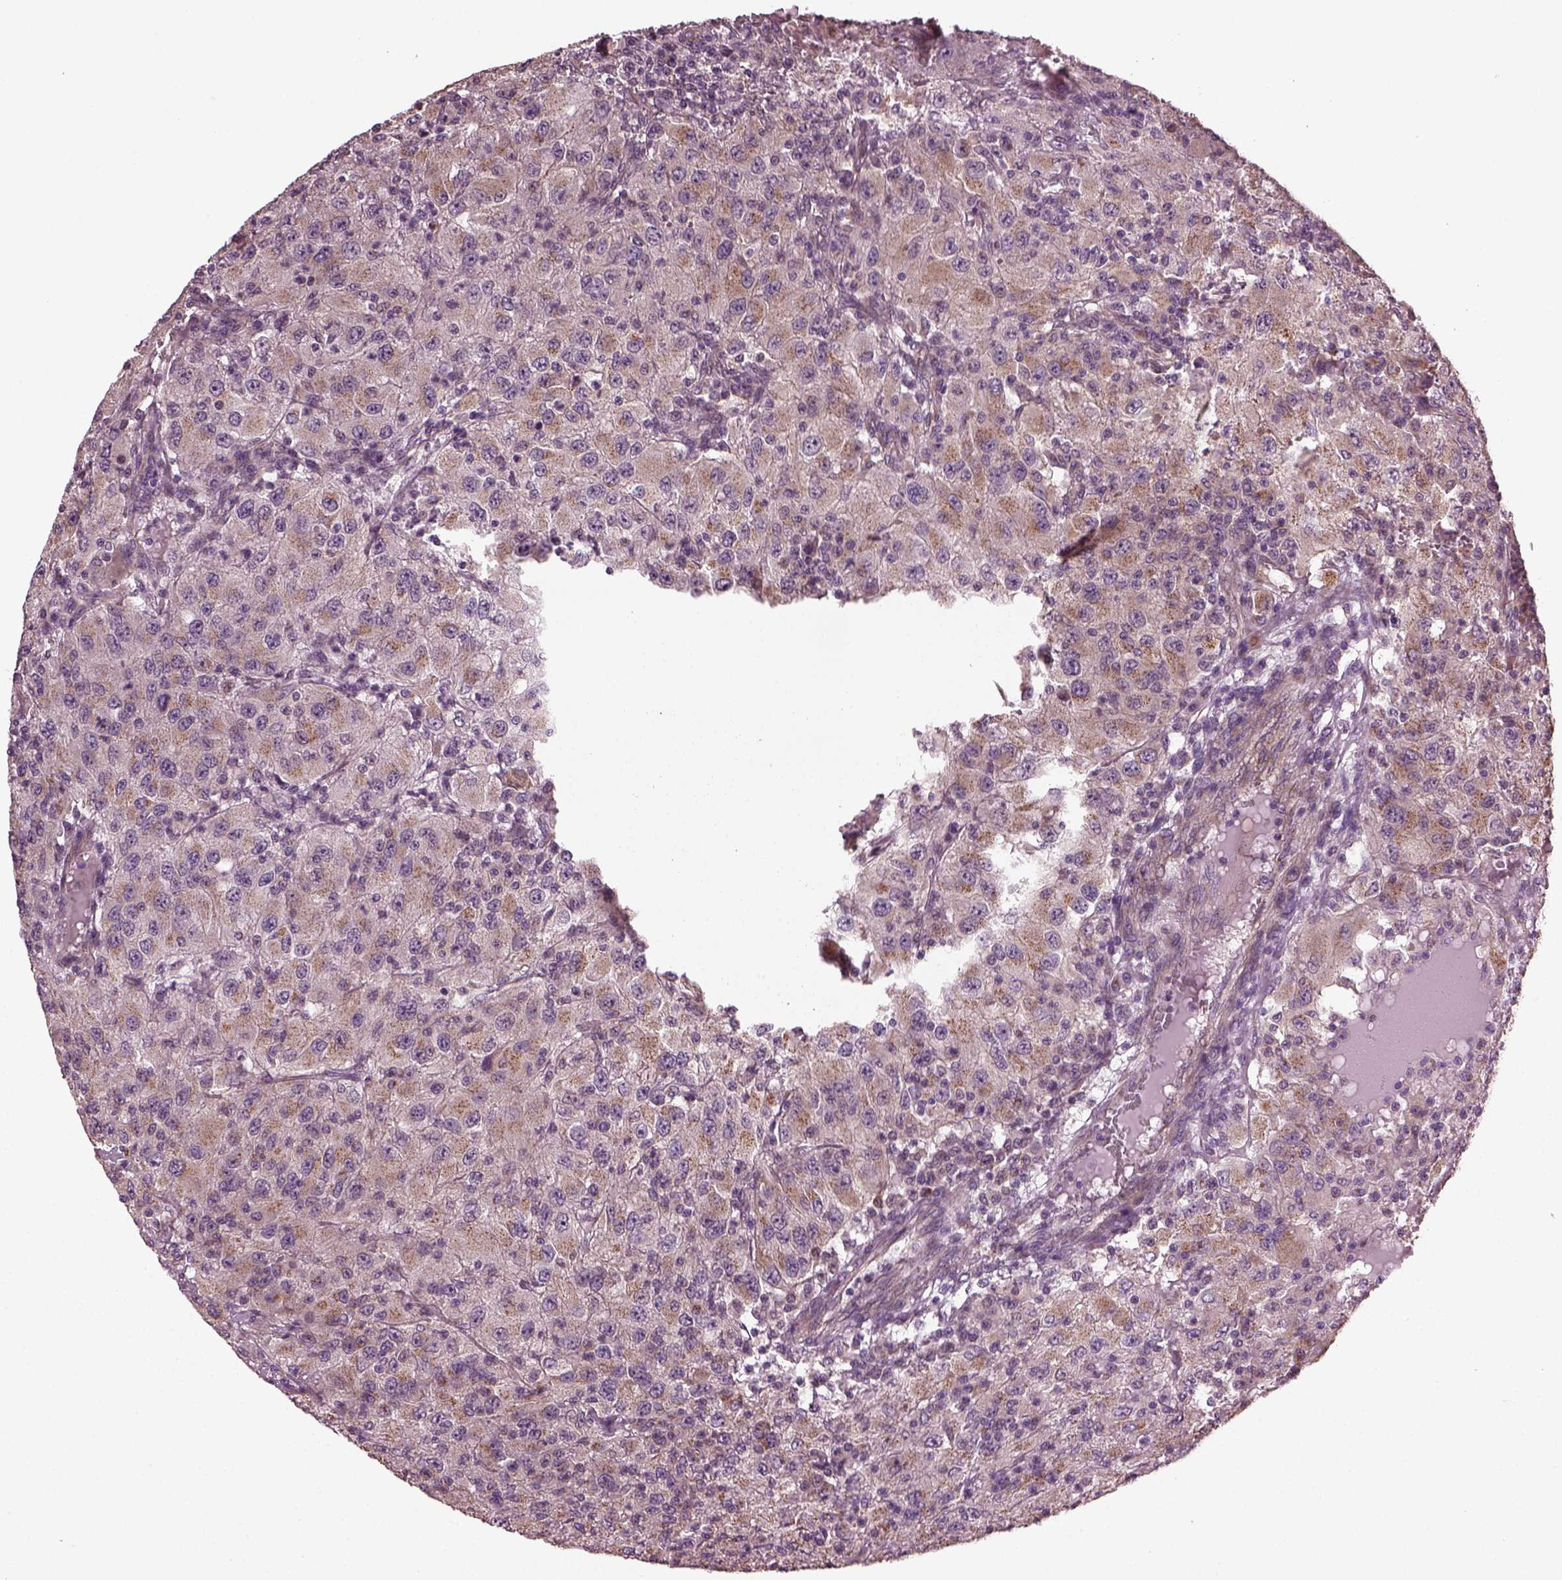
{"staining": {"intensity": "moderate", "quantity": "<25%", "location": "cytoplasmic/membranous"}, "tissue": "renal cancer", "cell_type": "Tumor cells", "image_type": "cancer", "snomed": [{"axis": "morphology", "description": "Adenocarcinoma, NOS"}, {"axis": "topography", "description": "Kidney"}], "caption": "Adenocarcinoma (renal) stained with immunohistochemistry demonstrates moderate cytoplasmic/membranous positivity in approximately <25% of tumor cells.", "gene": "RUFY3", "patient": {"sex": "female", "age": 67}}